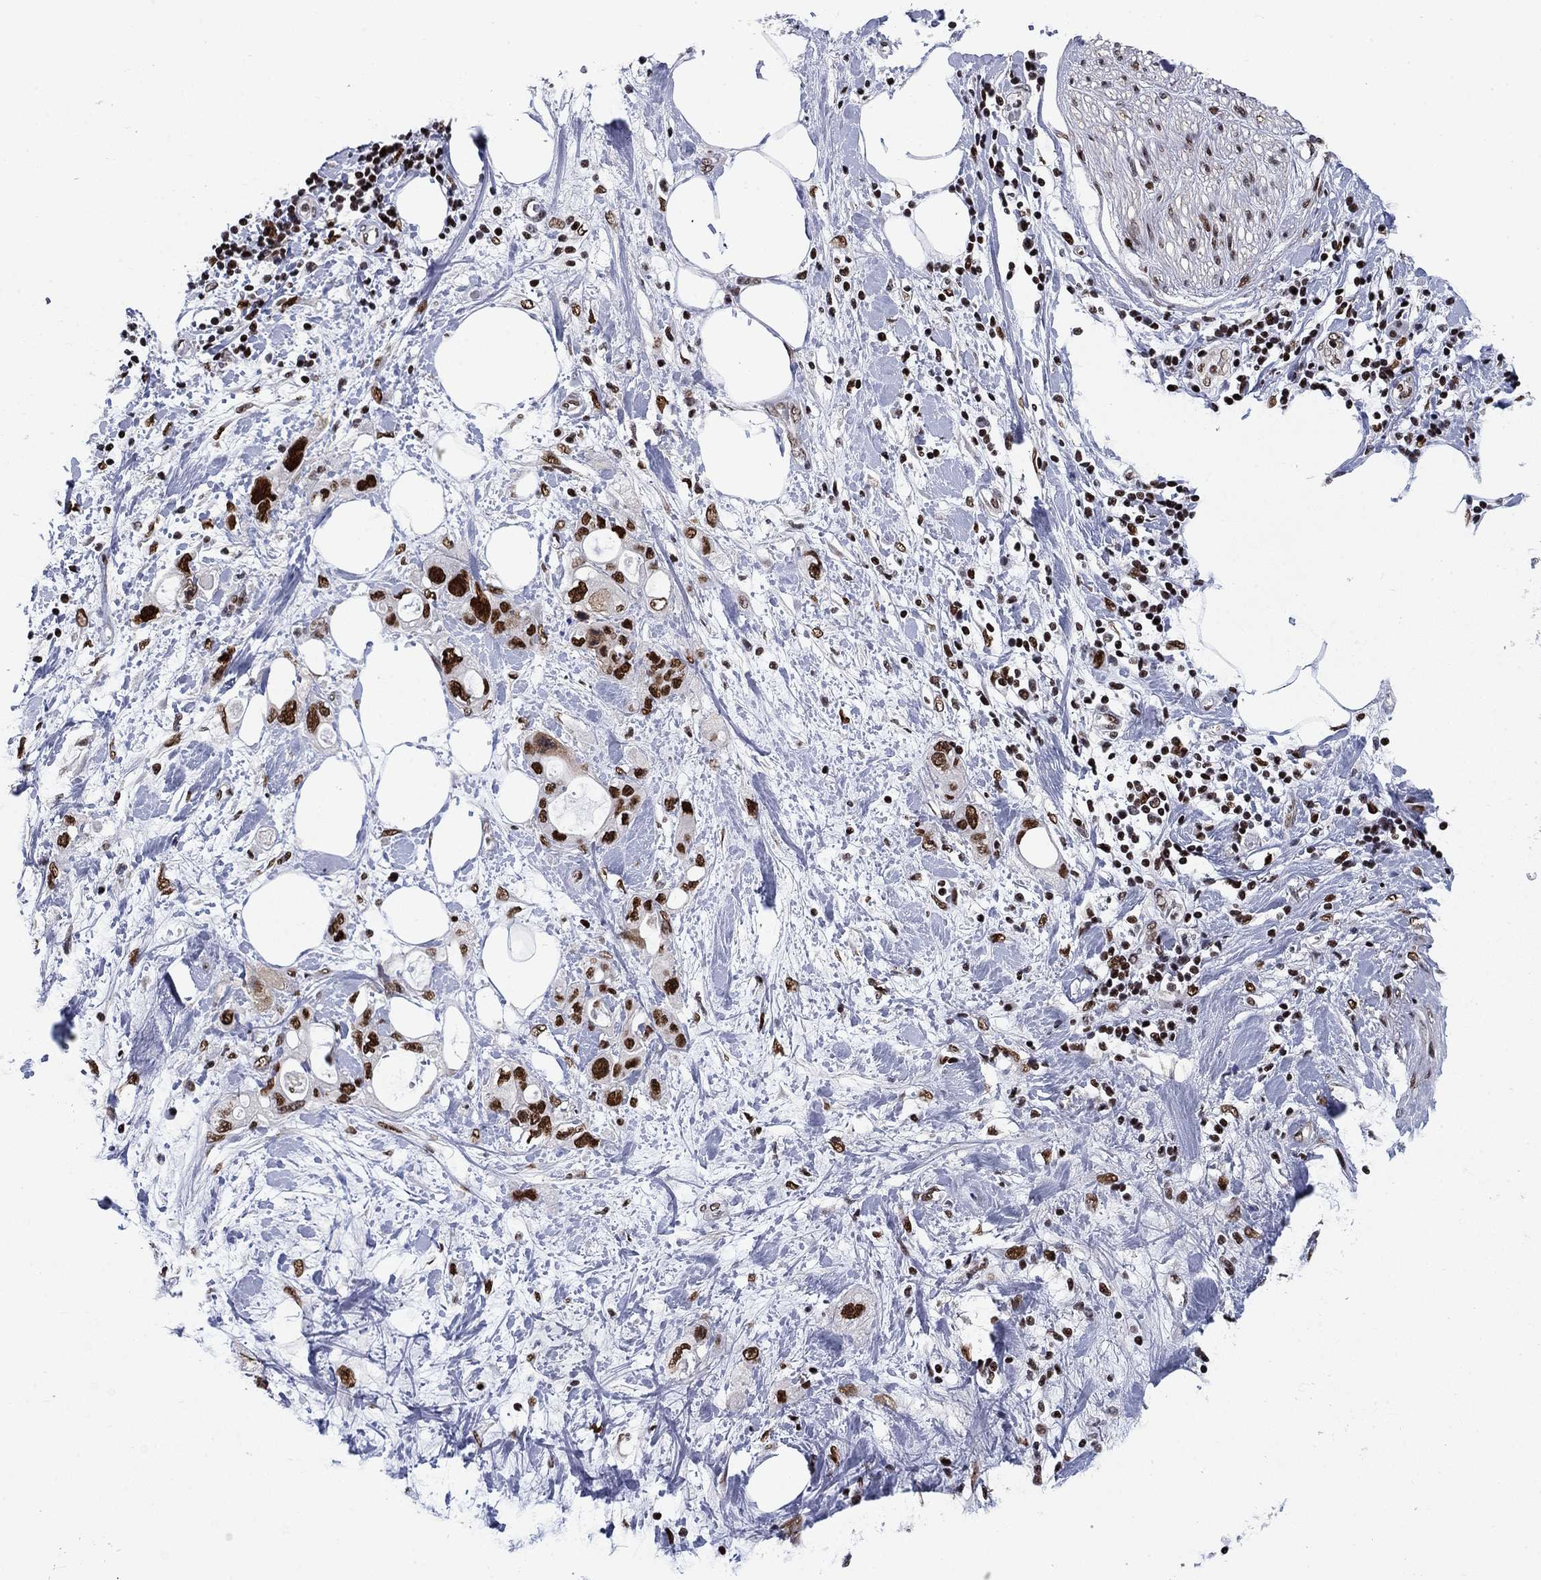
{"staining": {"intensity": "strong", "quantity": ">75%", "location": "nuclear"}, "tissue": "pancreatic cancer", "cell_type": "Tumor cells", "image_type": "cancer", "snomed": [{"axis": "morphology", "description": "Adenocarcinoma, NOS"}, {"axis": "topography", "description": "Pancreas"}], "caption": "Protein expression analysis of human adenocarcinoma (pancreatic) reveals strong nuclear positivity in approximately >75% of tumor cells.", "gene": "RPRD1B", "patient": {"sex": "female", "age": 56}}